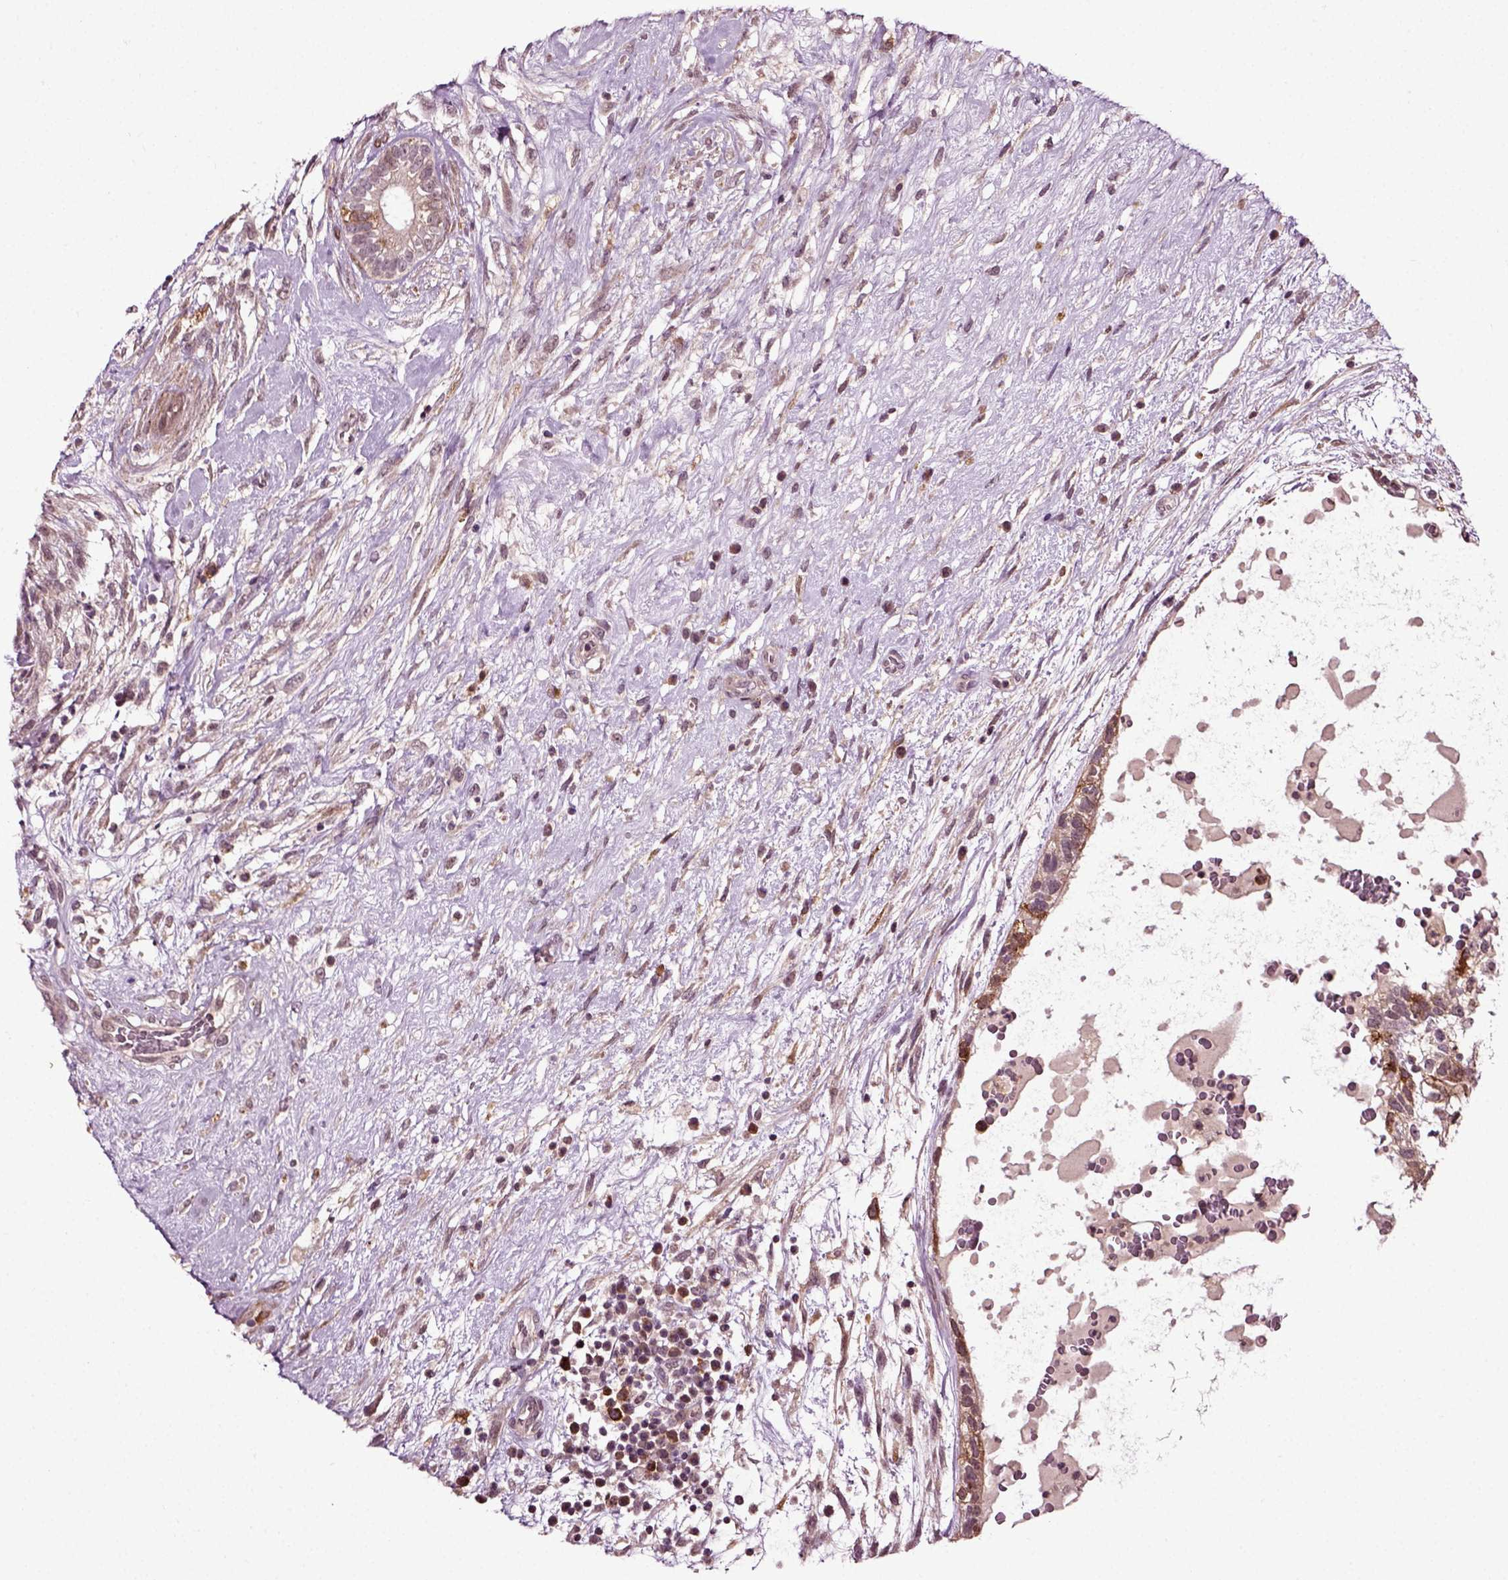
{"staining": {"intensity": "negative", "quantity": "none", "location": "none"}, "tissue": "testis cancer", "cell_type": "Tumor cells", "image_type": "cancer", "snomed": [{"axis": "morphology", "description": "Normal tissue, NOS"}, {"axis": "morphology", "description": "Carcinoma, Embryonal, NOS"}, {"axis": "topography", "description": "Testis"}], "caption": "Protein analysis of testis embryonal carcinoma demonstrates no significant positivity in tumor cells. Nuclei are stained in blue.", "gene": "KNSTRN", "patient": {"sex": "male", "age": 32}}